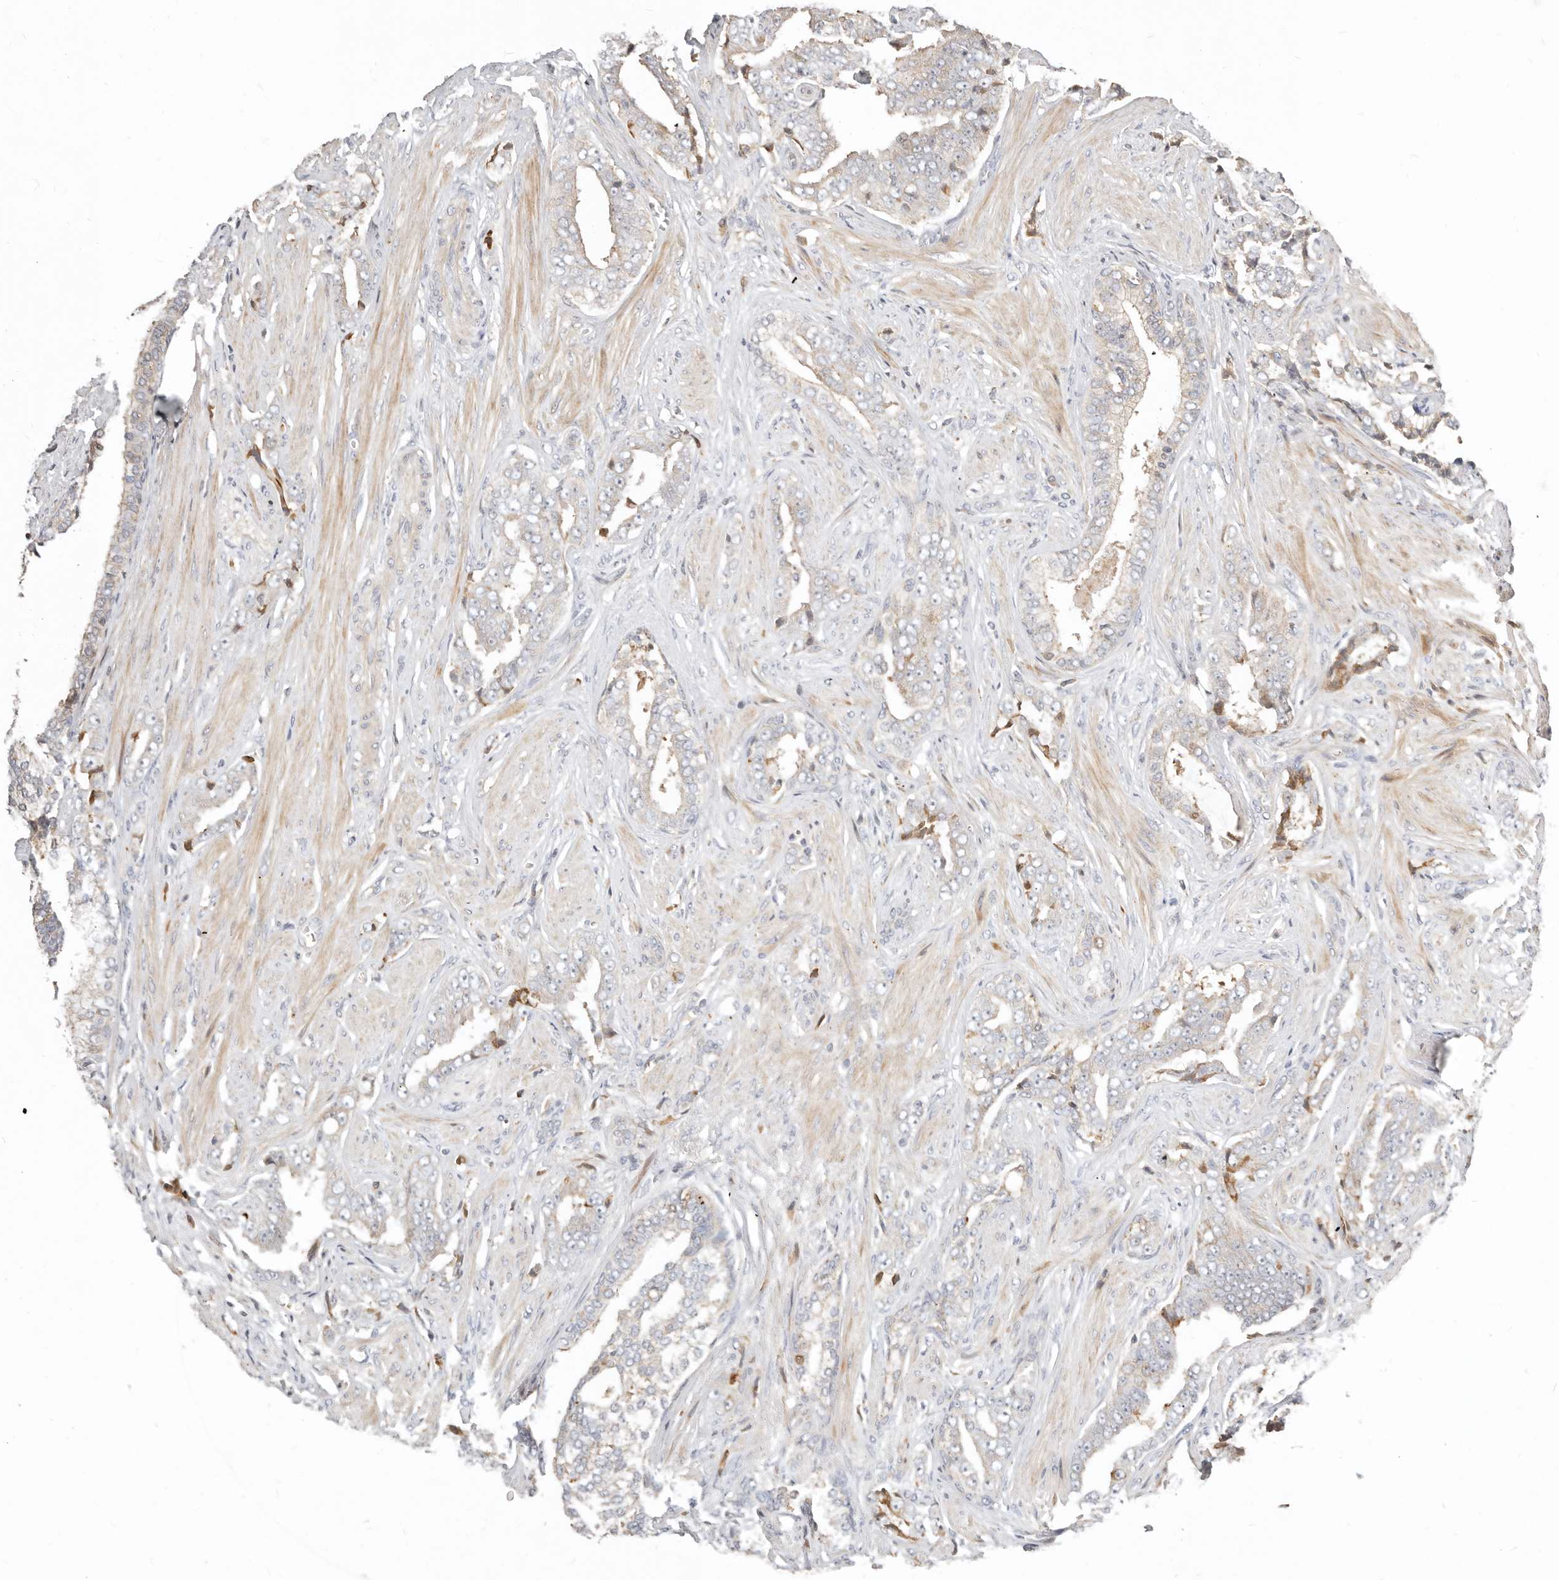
{"staining": {"intensity": "weak", "quantity": "<25%", "location": "cytoplasmic/membranous"}, "tissue": "prostate cancer", "cell_type": "Tumor cells", "image_type": "cancer", "snomed": [{"axis": "morphology", "description": "Adenocarcinoma, High grade"}, {"axis": "topography", "description": "Prostate"}], "caption": "Protein analysis of high-grade adenocarcinoma (prostate) exhibits no significant positivity in tumor cells. Nuclei are stained in blue.", "gene": "MTFR2", "patient": {"sex": "male", "age": 71}}